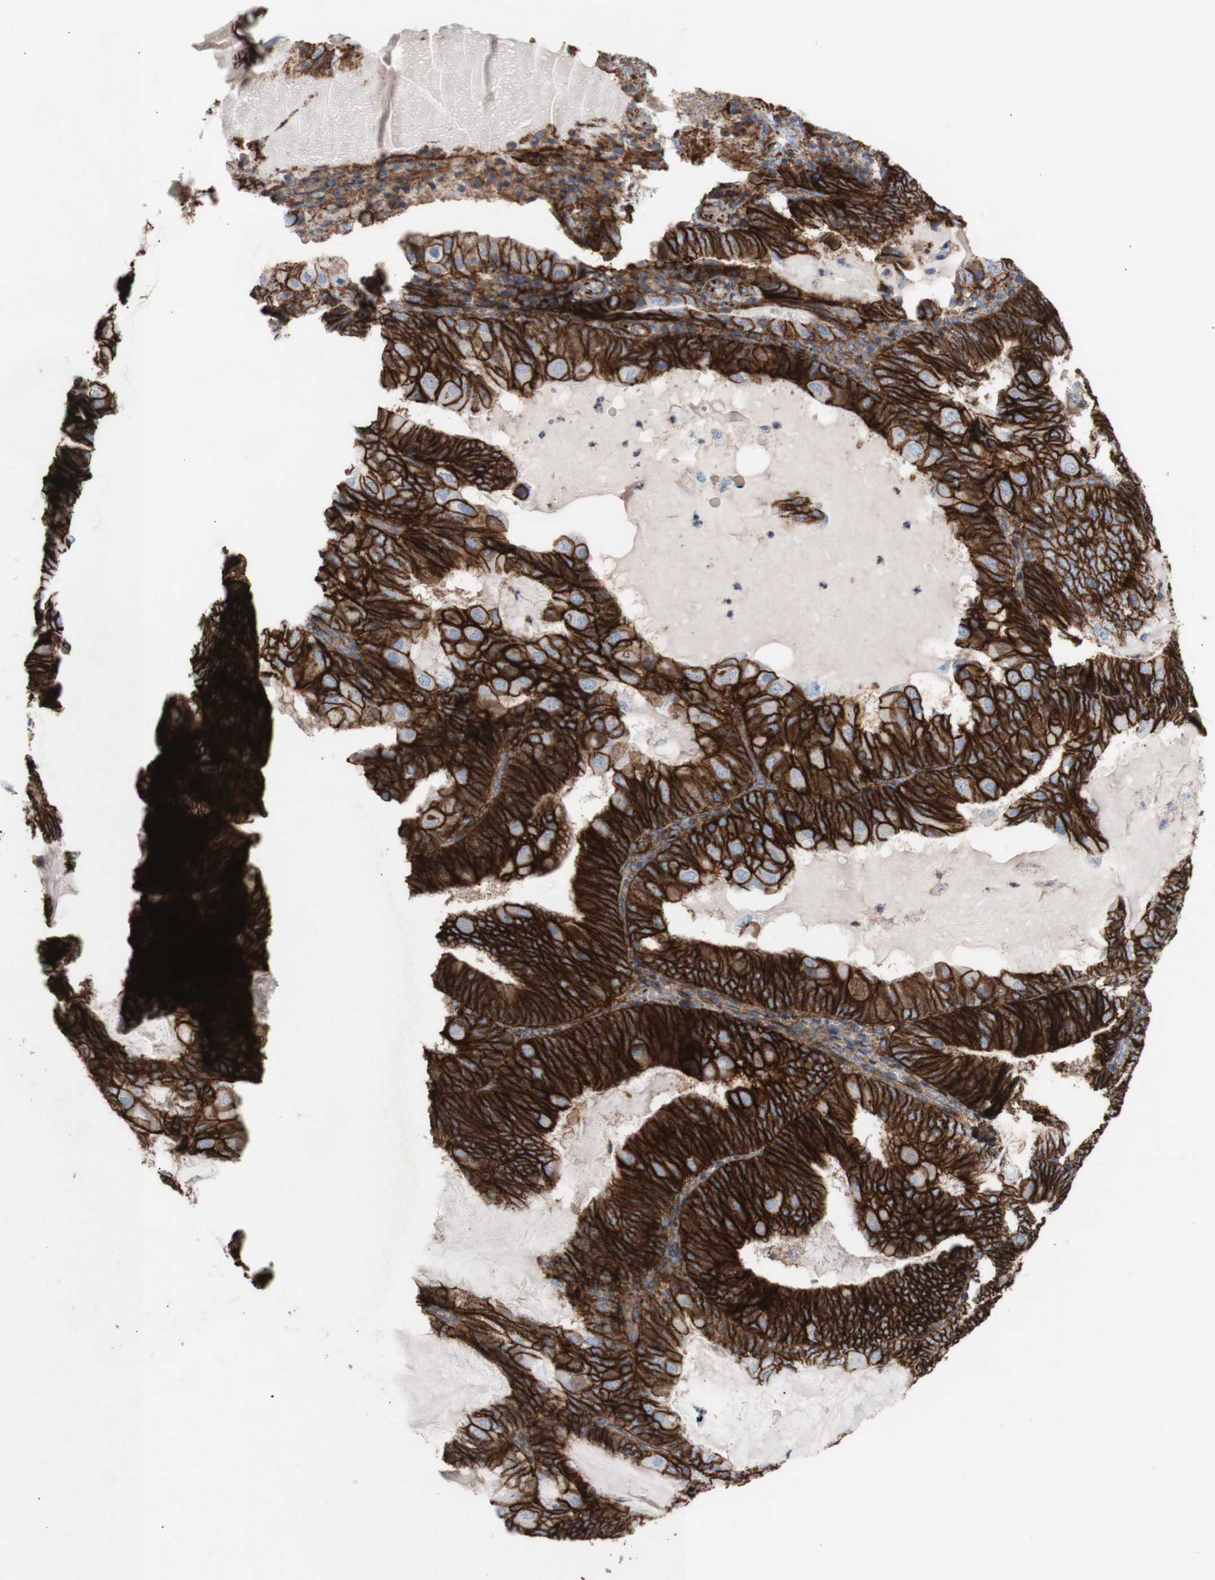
{"staining": {"intensity": "strong", "quantity": ">75%", "location": "cytoplasmic/membranous"}, "tissue": "endometrial cancer", "cell_type": "Tumor cells", "image_type": "cancer", "snomed": [{"axis": "morphology", "description": "Adenocarcinoma, NOS"}, {"axis": "topography", "description": "Endometrium"}], "caption": "Immunohistochemical staining of endometrial cancer (adenocarcinoma) reveals high levels of strong cytoplasmic/membranous staining in approximately >75% of tumor cells.", "gene": "ATP2A3", "patient": {"sex": "female", "age": 81}}